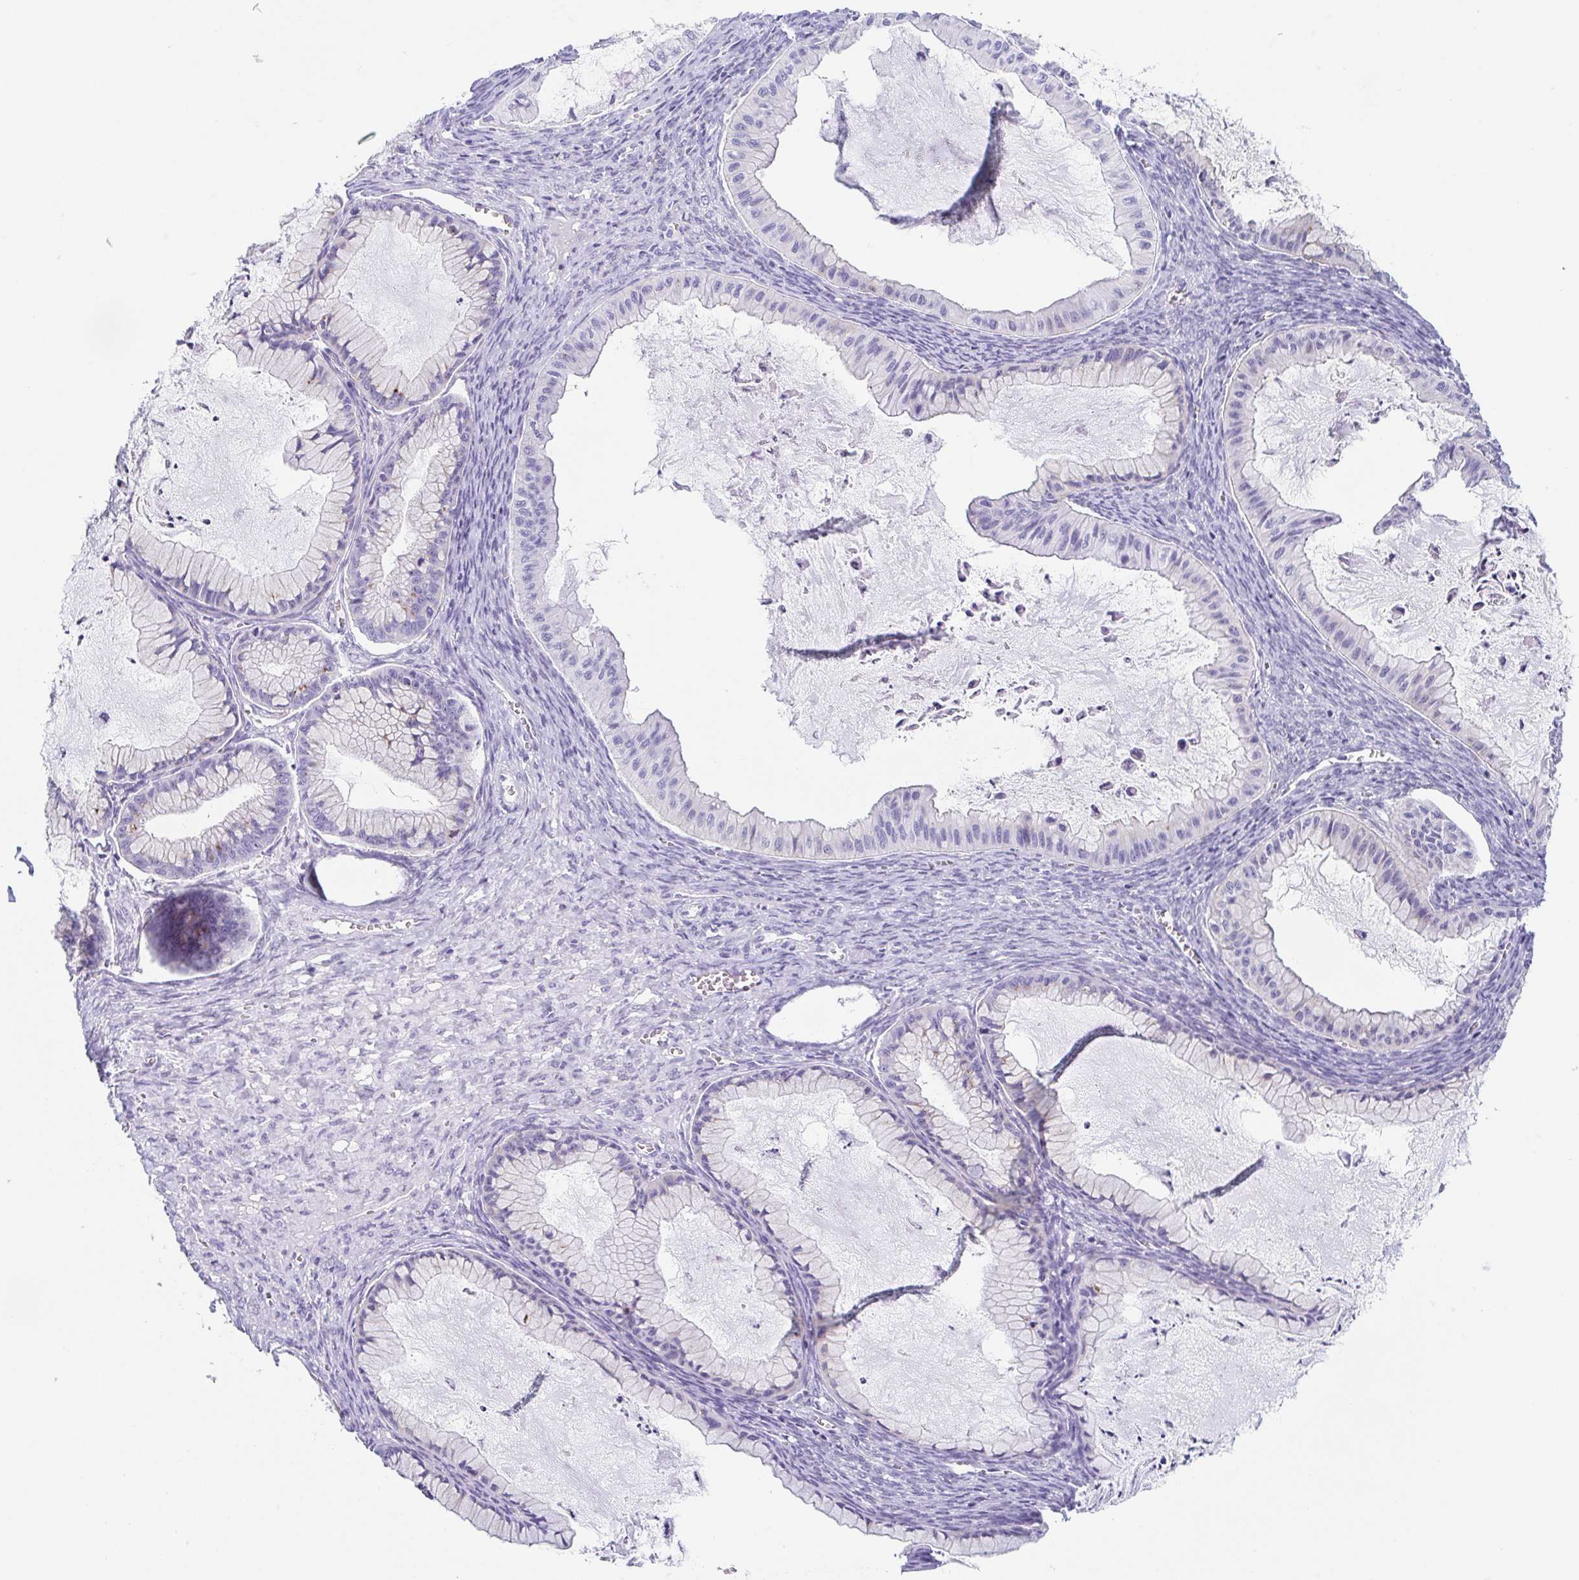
{"staining": {"intensity": "negative", "quantity": "none", "location": "none"}, "tissue": "ovarian cancer", "cell_type": "Tumor cells", "image_type": "cancer", "snomed": [{"axis": "morphology", "description": "Cystadenocarcinoma, mucinous, NOS"}, {"axis": "topography", "description": "Ovary"}], "caption": "This is a micrograph of immunohistochemistry (IHC) staining of ovarian mucinous cystadenocarcinoma, which shows no expression in tumor cells.", "gene": "LDLRAD1", "patient": {"sex": "female", "age": 72}}